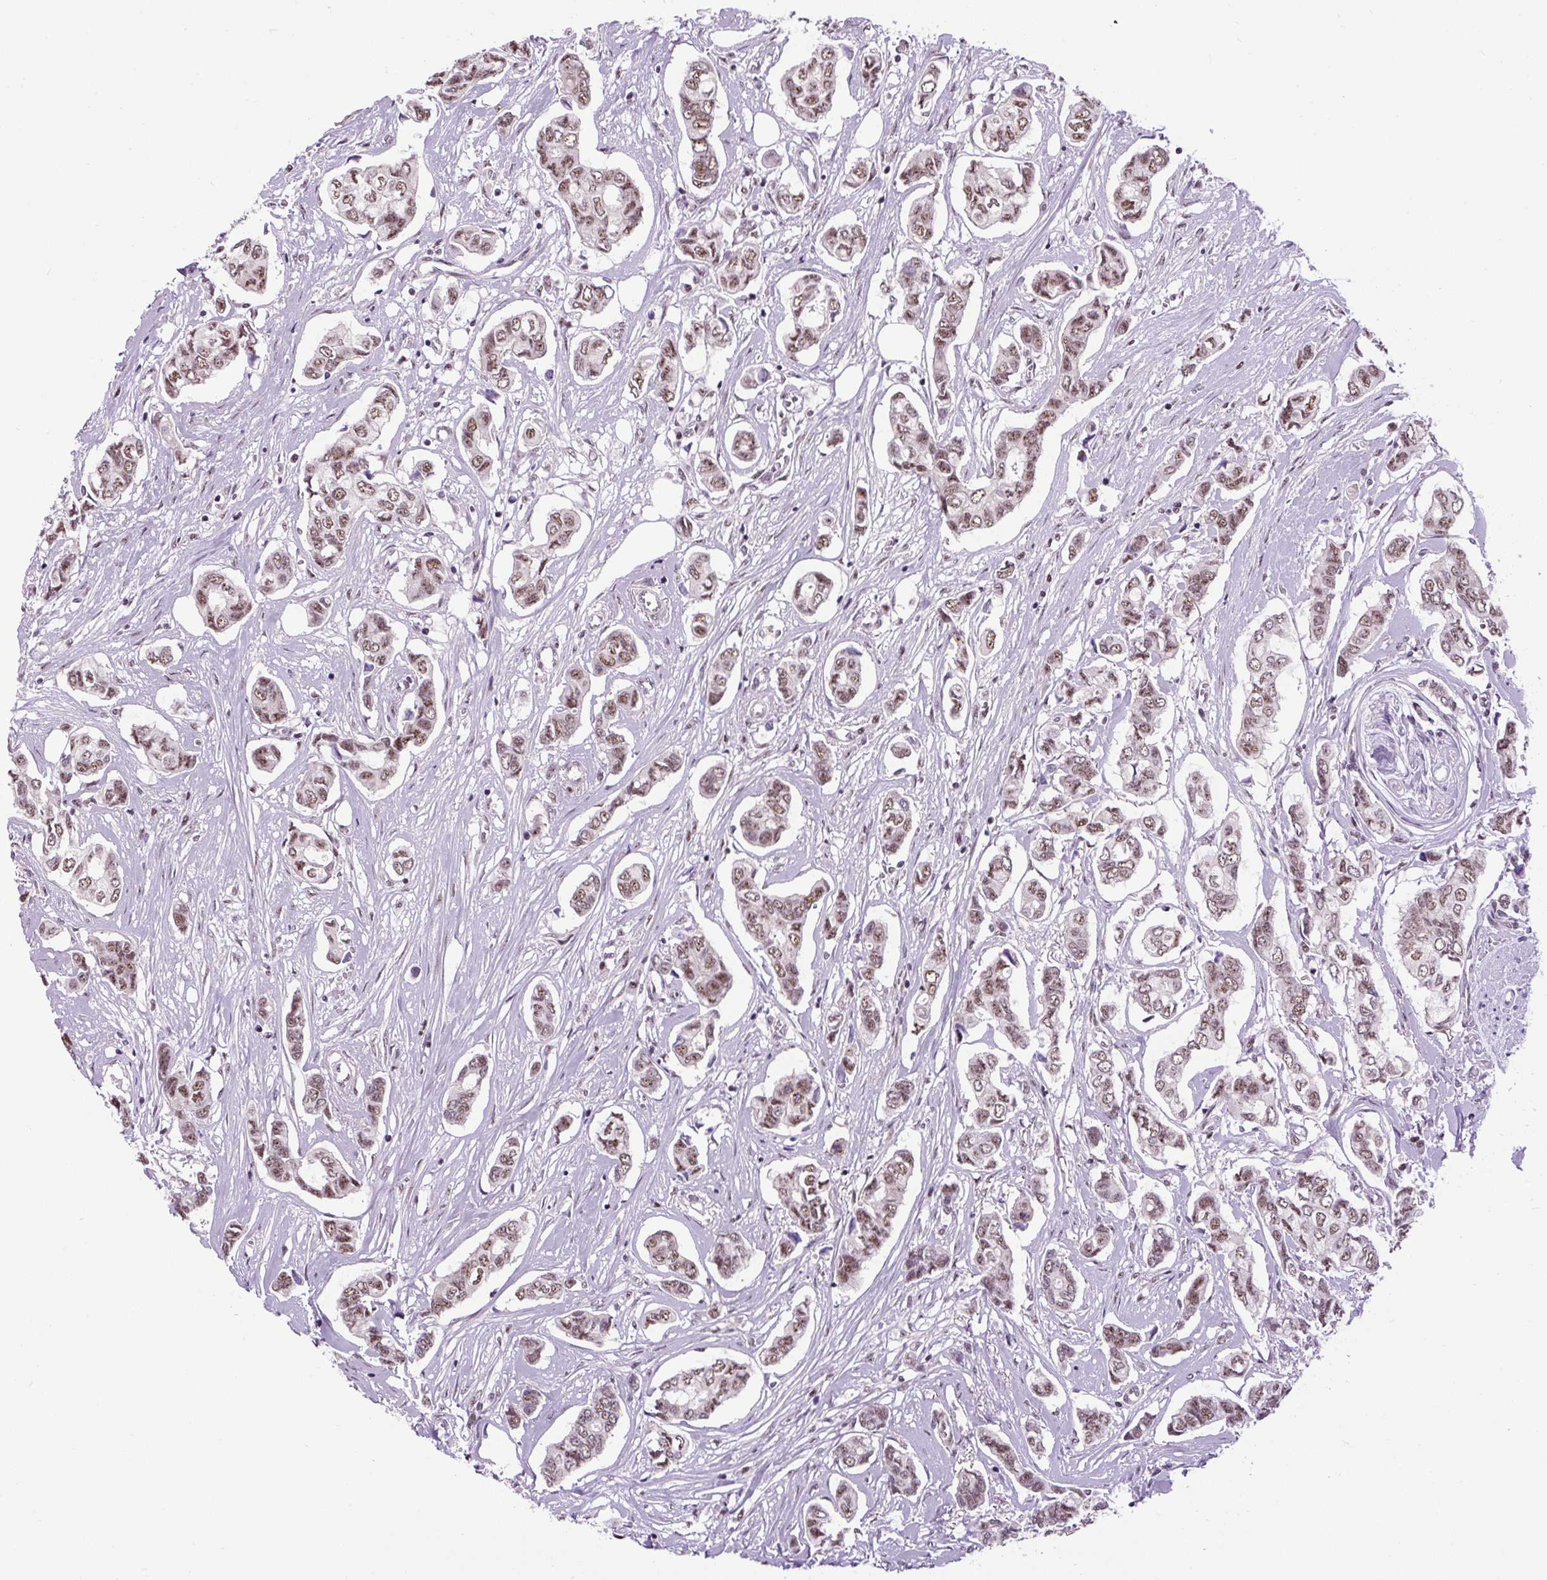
{"staining": {"intensity": "moderate", "quantity": "25%-75%", "location": "nuclear"}, "tissue": "breast cancer", "cell_type": "Tumor cells", "image_type": "cancer", "snomed": [{"axis": "morphology", "description": "Duct carcinoma"}, {"axis": "topography", "description": "Breast"}], "caption": "Breast invasive ductal carcinoma stained with DAB immunohistochemistry demonstrates medium levels of moderate nuclear expression in approximately 25%-75% of tumor cells.", "gene": "SMC5", "patient": {"sex": "female", "age": 73}}